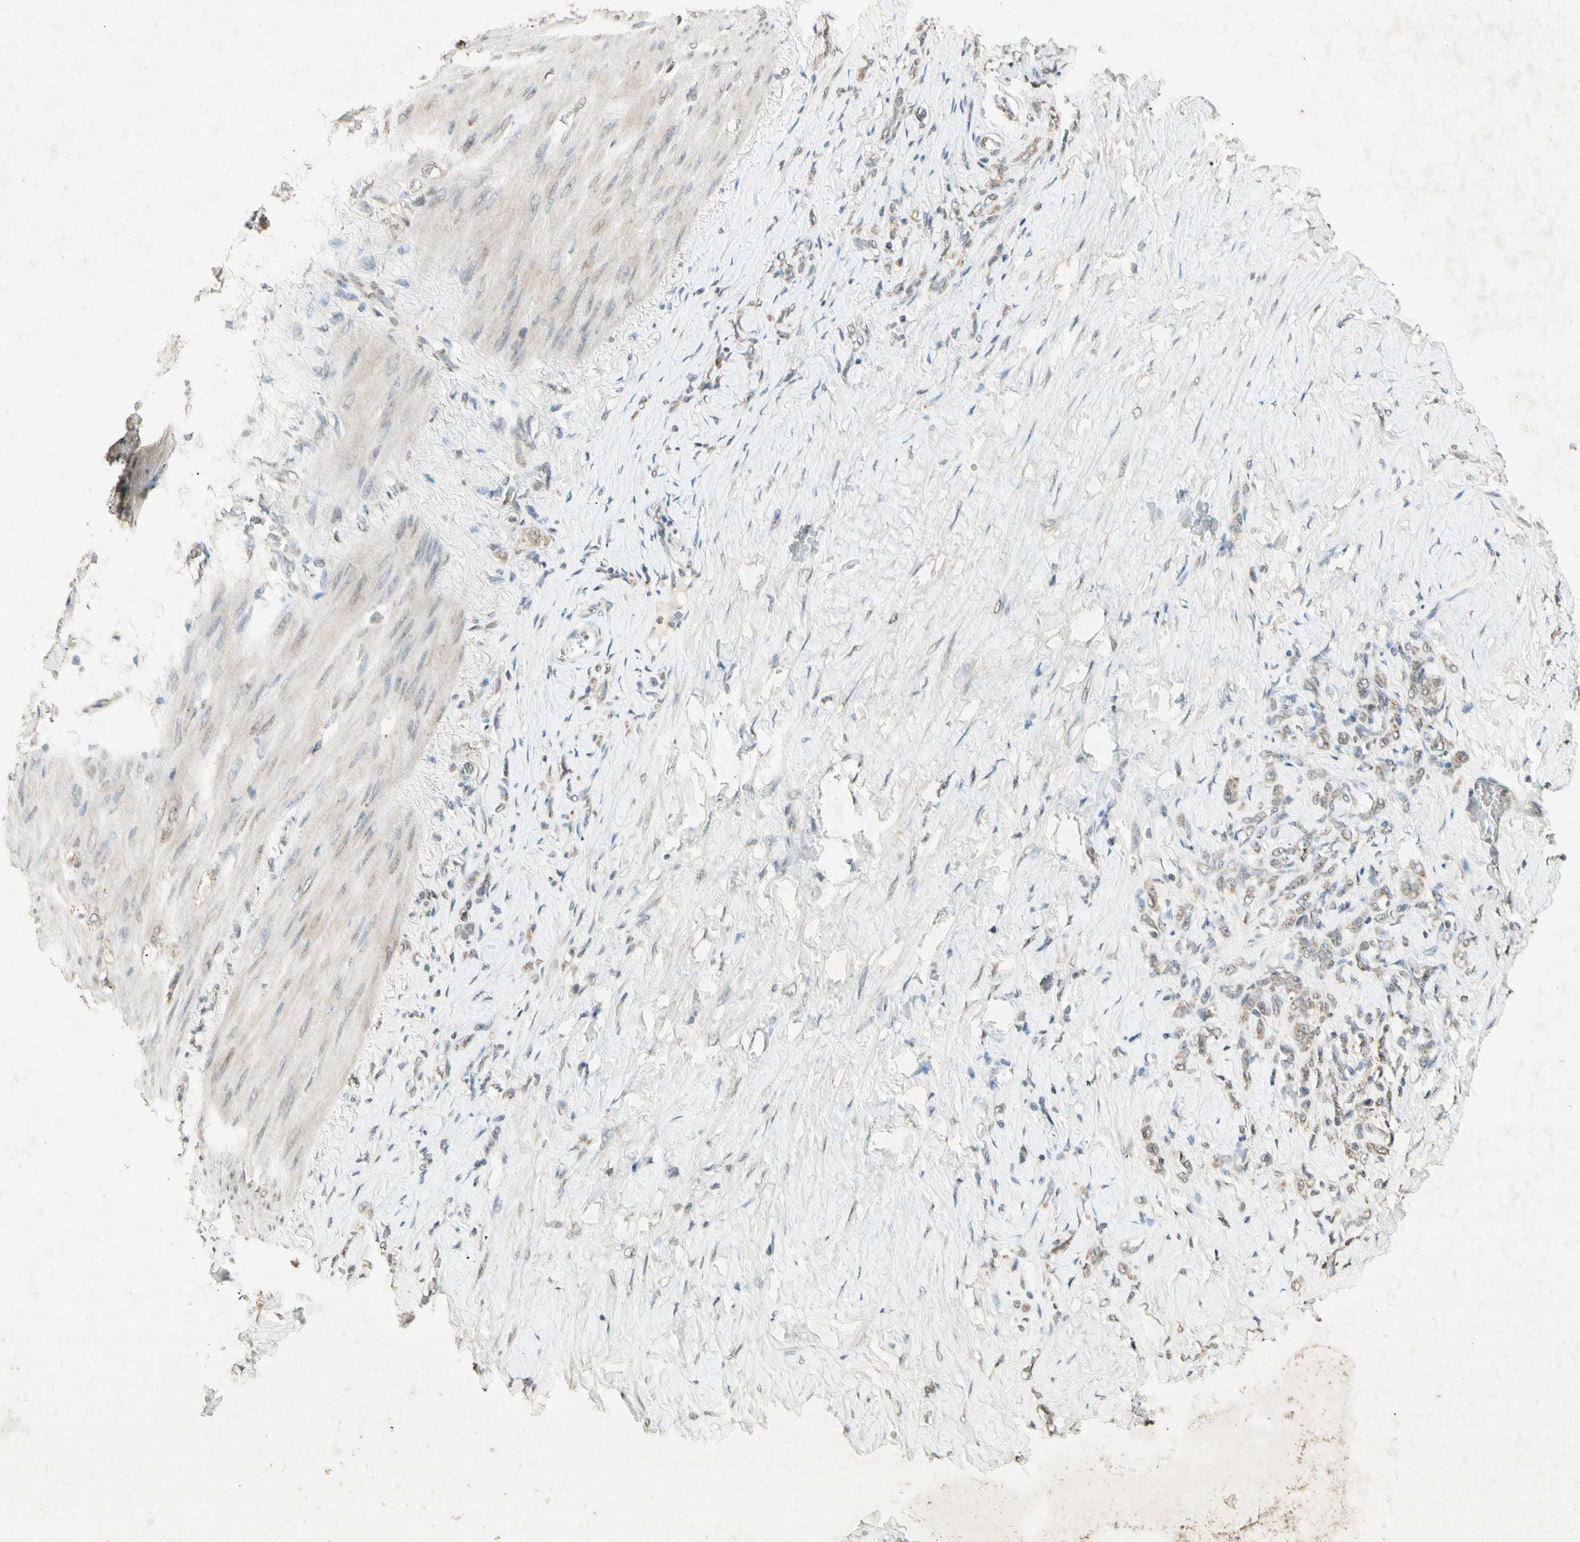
{"staining": {"intensity": "weak", "quantity": "<25%", "location": "cytoplasmic/membranous"}, "tissue": "stomach cancer", "cell_type": "Tumor cells", "image_type": "cancer", "snomed": [{"axis": "morphology", "description": "Adenocarcinoma, NOS"}, {"axis": "topography", "description": "Stomach"}], "caption": "Tumor cells are negative for protein expression in human stomach adenocarcinoma.", "gene": "CCNI", "patient": {"sex": "male", "age": 82}}